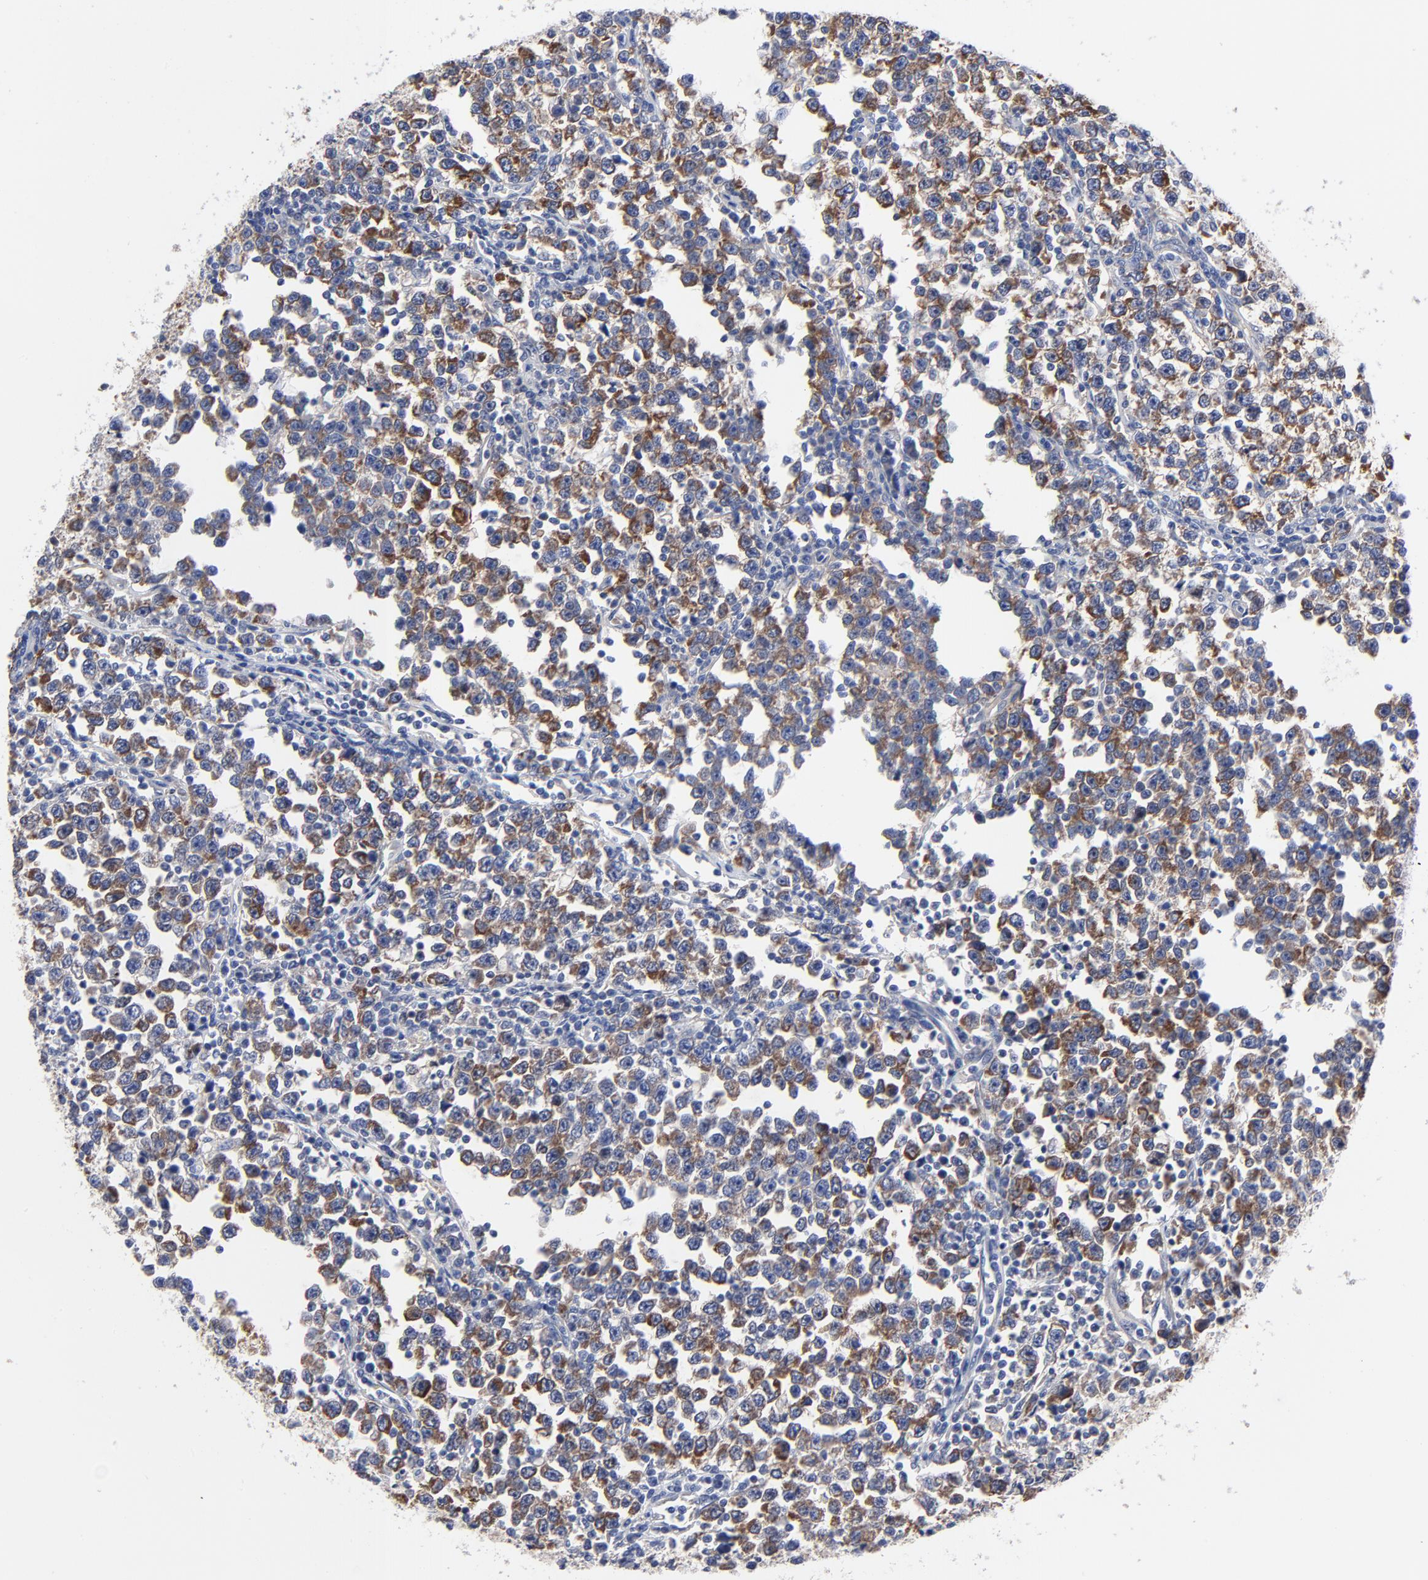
{"staining": {"intensity": "moderate", "quantity": "25%-75%", "location": "cytoplasmic/membranous"}, "tissue": "testis cancer", "cell_type": "Tumor cells", "image_type": "cancer", "snomed": [{"axis": "morphology", "description": "Seminoma, NOS"}, {"axis": "topography", "description": "Testis"}], "caption": "This histopathology image reveals IHC staining of testis cancer (seminoma), with medium moderate cytoplasmic/membranous staining in approximately 25%-75% of tumor cells.", "gene": "STAT2", "patient": {"sex": "male", "age": 43}}